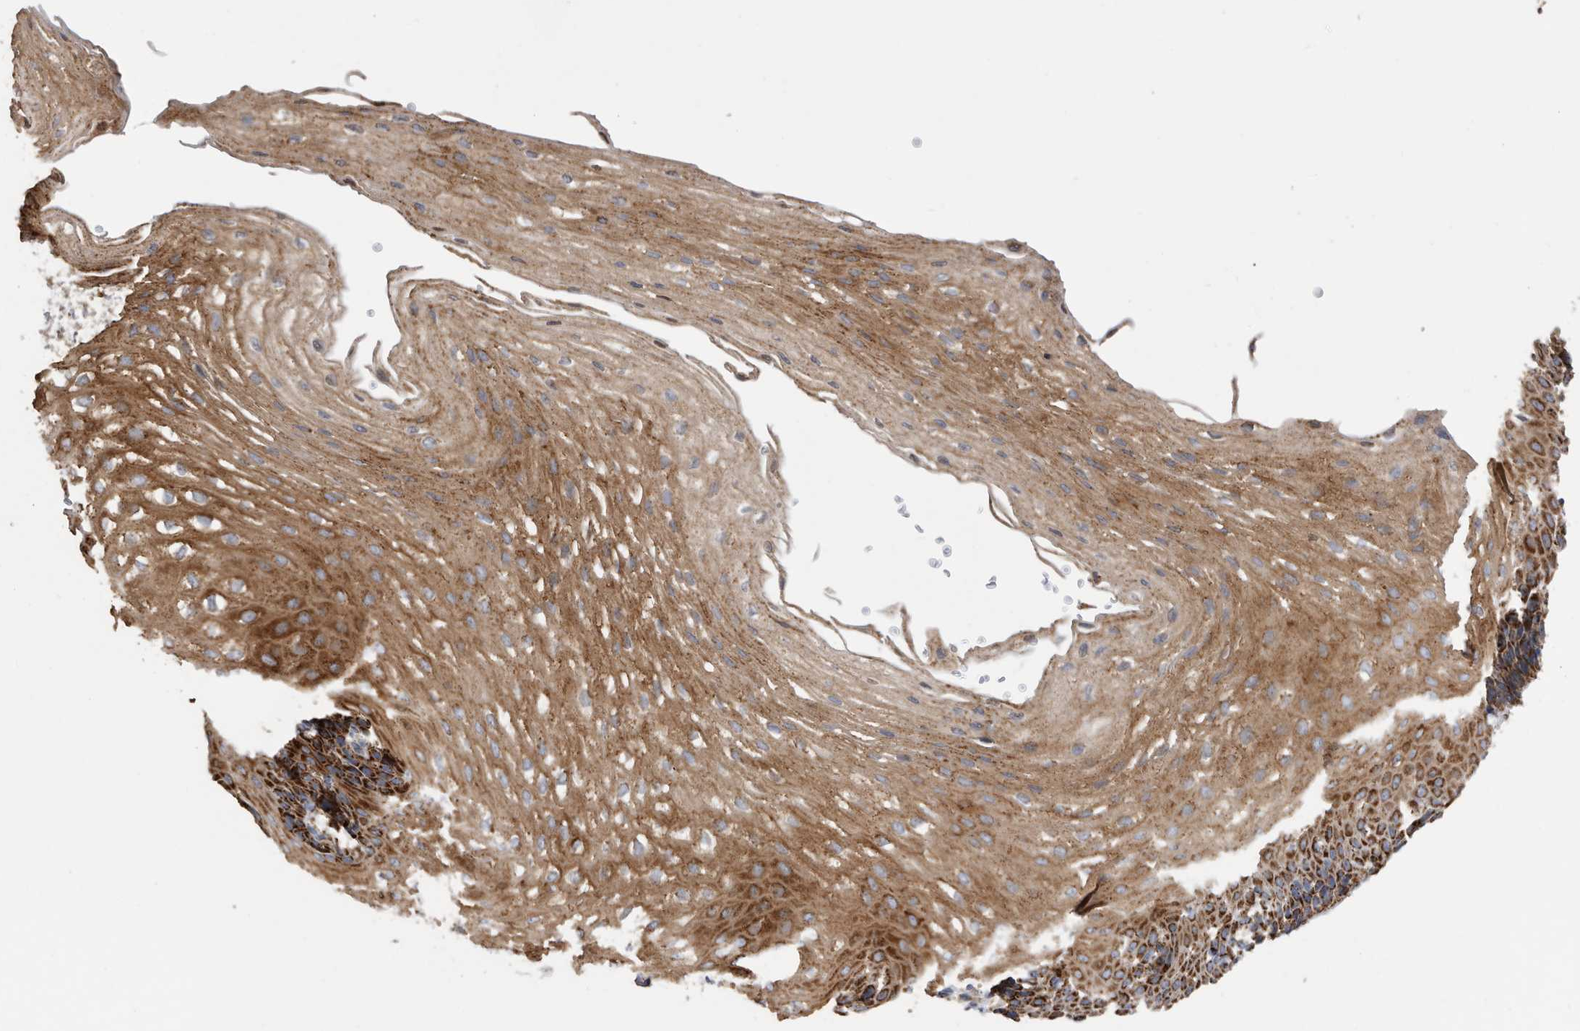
{"staining": {"intensity": "strong", "quantity": ">75%", "location": "cytoplasmic/membranous"}, "tissue": "esophagus", "cell_type": "Squamous epithelial cells", "image_type": "normal", "snomed": [{"axis": "morphology", "description": "Normal tissue, NOS"}, {"axis": "topography", "description": "Esophagus"}], "caption": "Immunohistochemical staining of normal human esophagus demonstrates high levels of strong cytoplasmic/membranous positivity in approximately >75% of squamous epithelial cells. The staining is performed using DAB (3,3'-diaminobenzidine) brown chromogen to label protein expression. The nuclei are counter-stained blue using hematoxylin.", "gene": "WFDC1", "patient": {"sex": "female", "age": 66}}